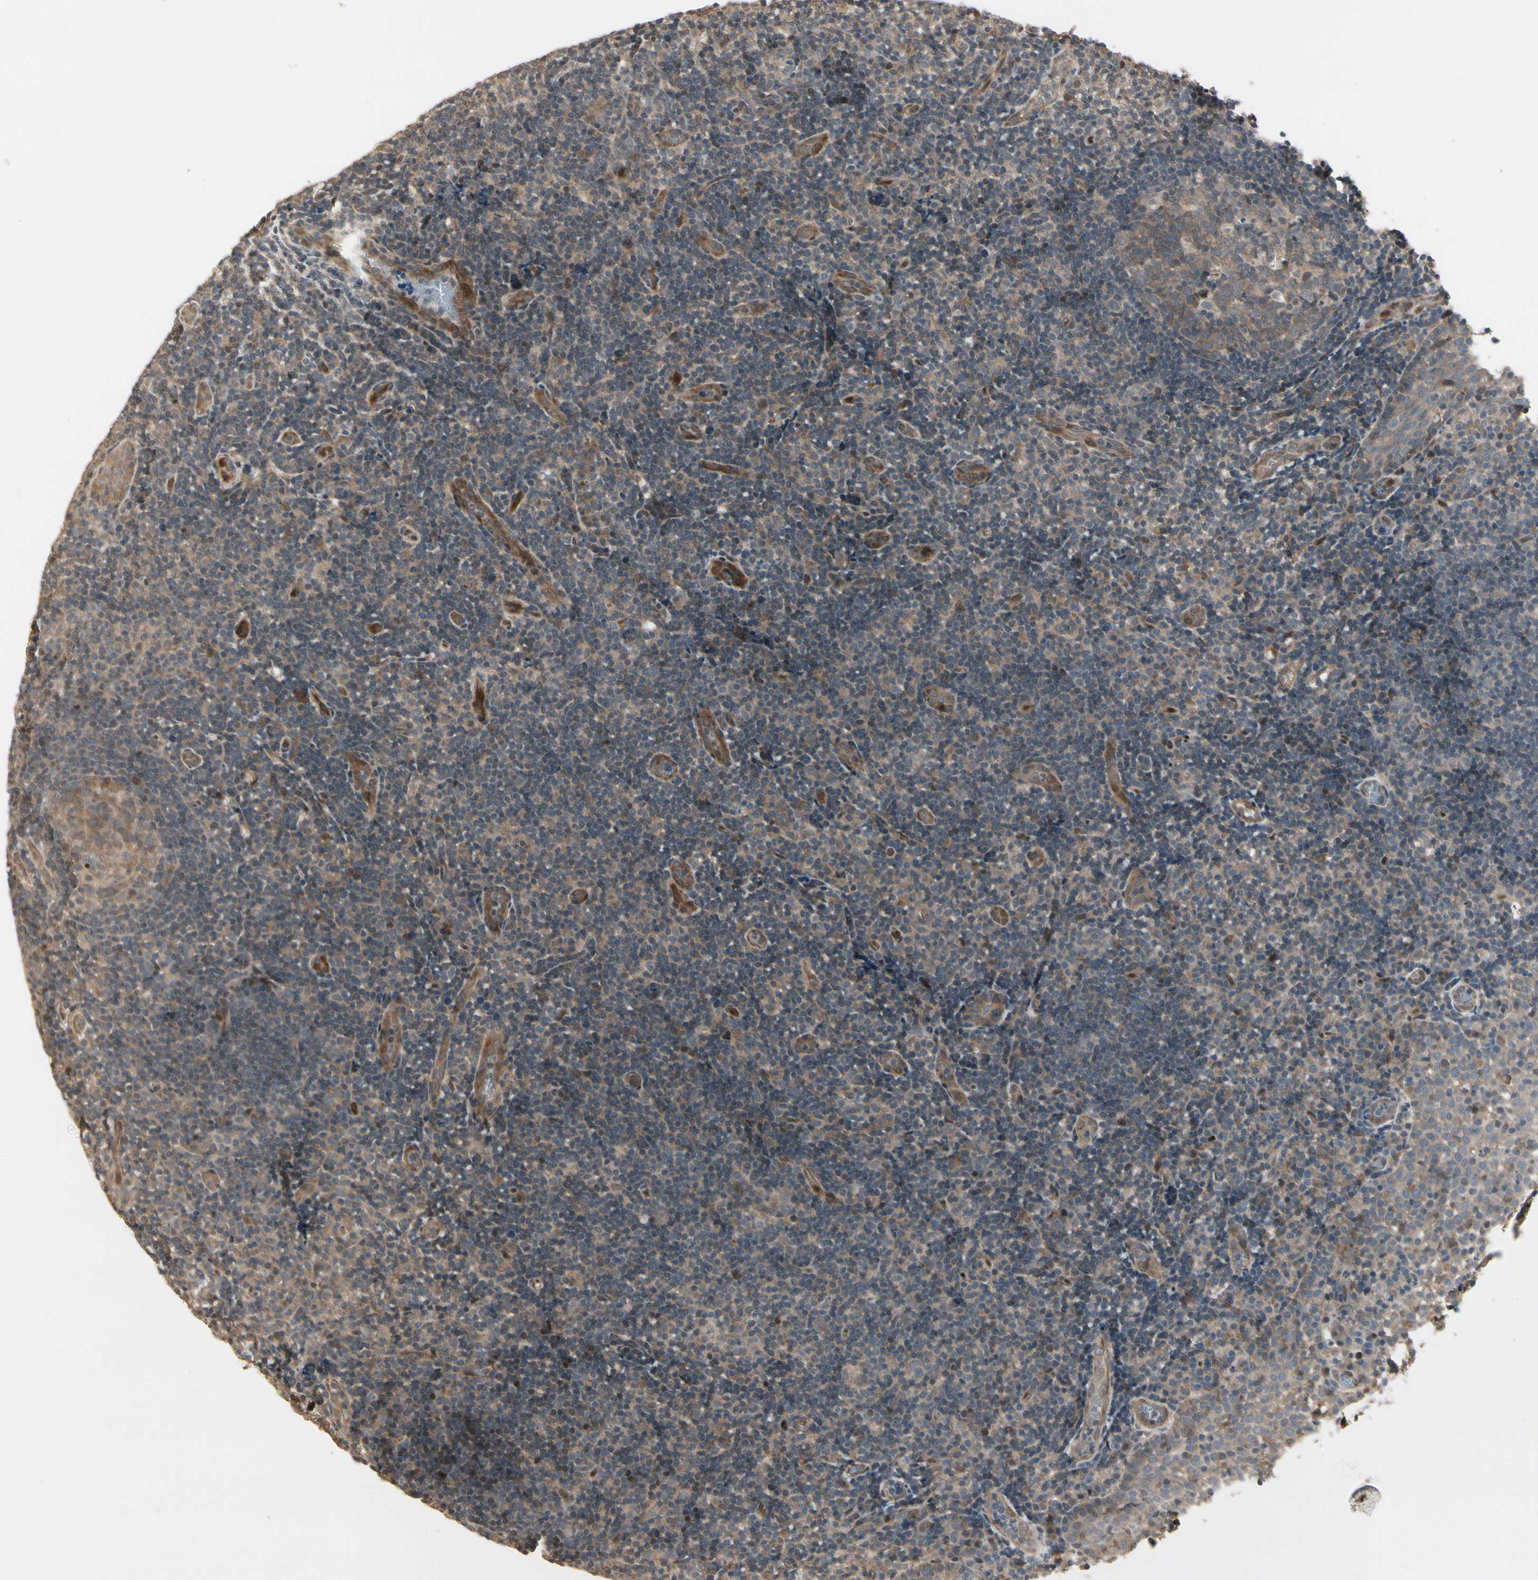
{"staining": {"intensity": "weak", "quantity": ">75%", "location": "cytoplasmic/membranous"}, "tissue": "tonsil", "cell_type": "Germinal center cells", "image_type": "normal", "snomed": [{"axis": "morphology", "description": "Normal tissue, NOS"}, {"axis": "topography", "description": "Tonsil"}], "caption": "Germinal center cells reveal low levels of weak cytoplasmic/membranous positivity in approximately >75% of cells in unremarkable human tonsil.", "gene": "SVBP", "patient": {"sex": "female", "age": 40}}